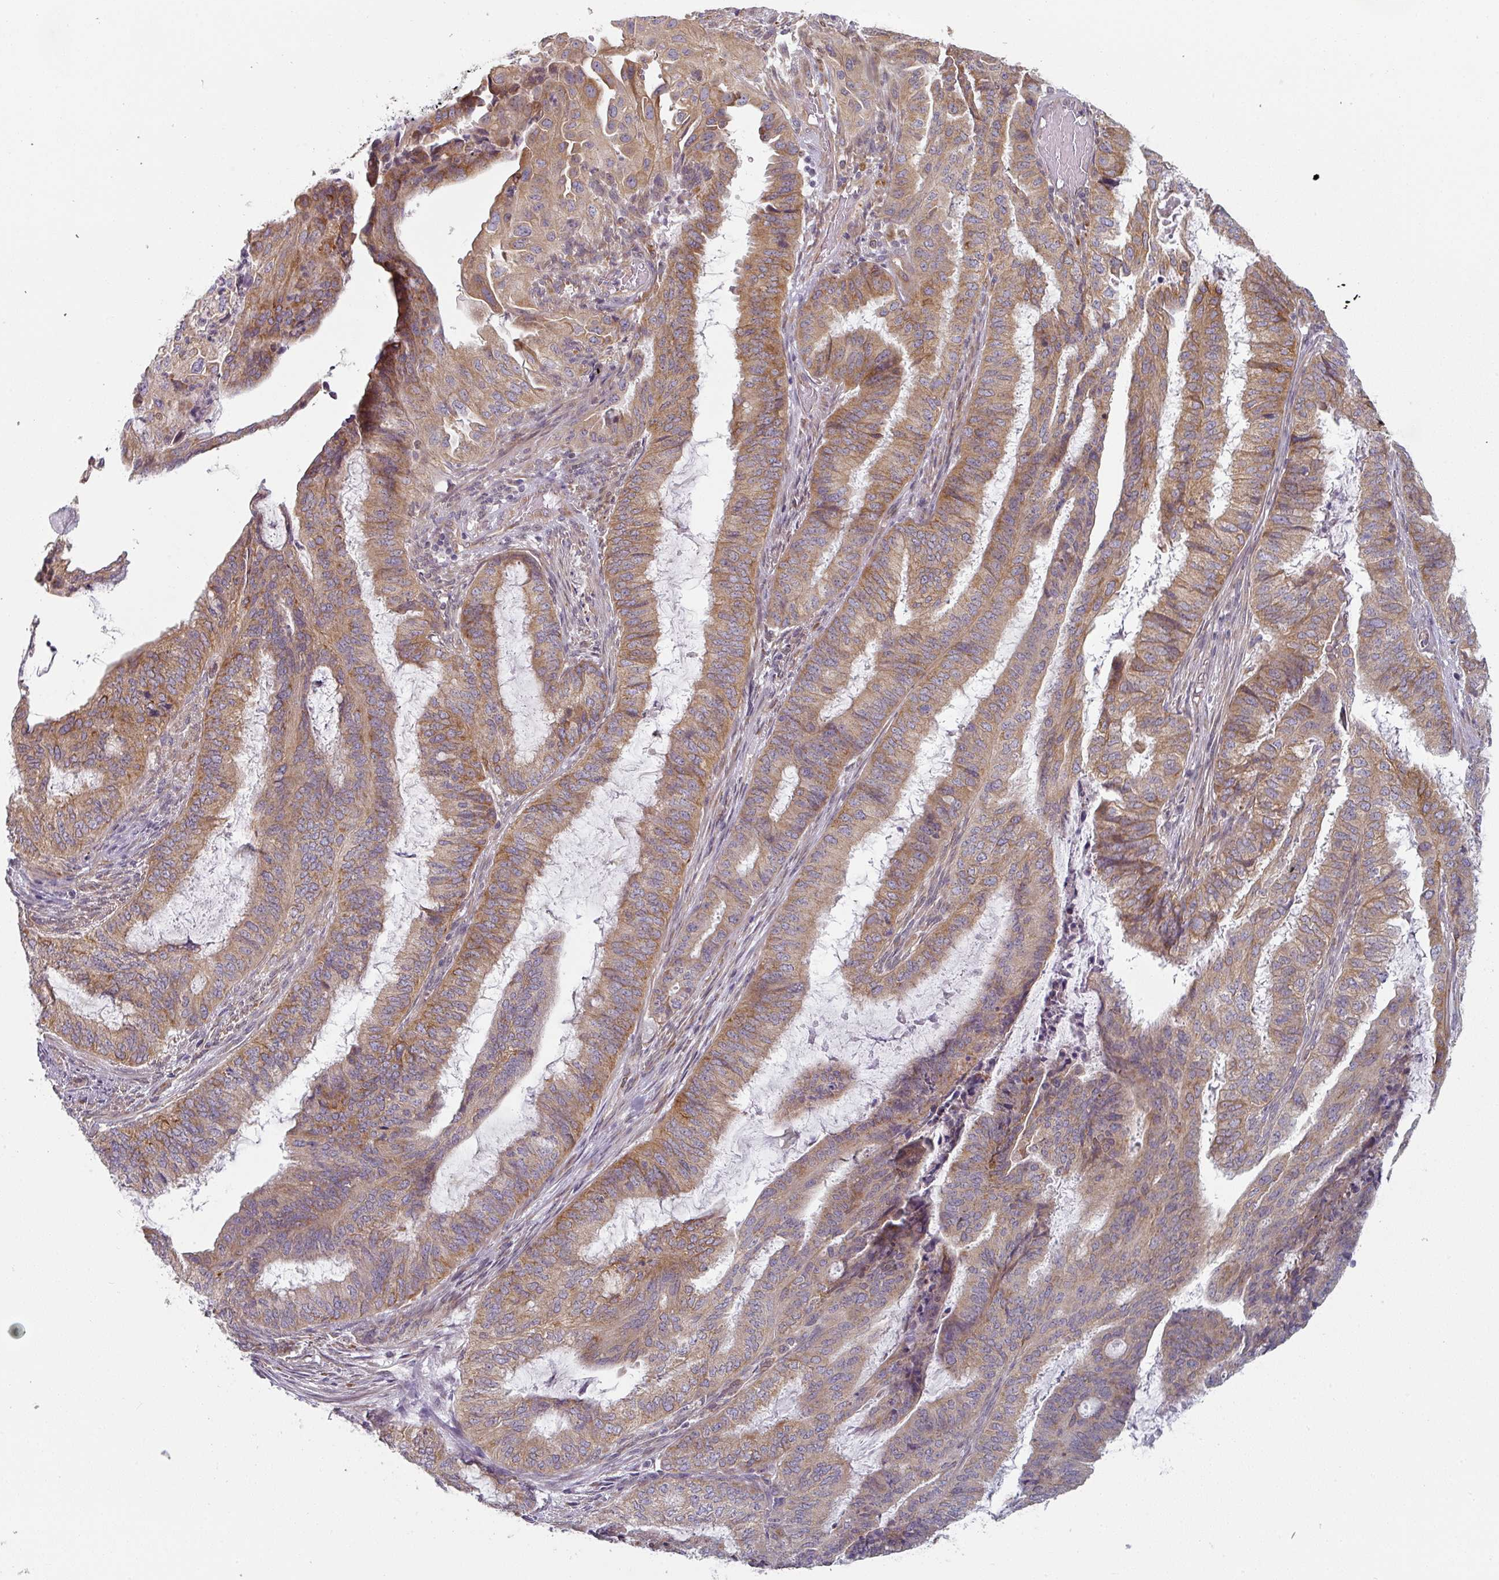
{"staining": {"intensity": "moderate", "quantity": ">75%", "location": "cytoplasmic/membranous"}, "tissue": "endometrial cancer", "cell_type": "Tumor cells", "image_type": "cancer", "snomed": [{"axis": "morphology", "description": "Adenocarcinoma, NOS"}, {"axis": "topography", "description": "Endometrium"}], "caption": "Immunohistochemical staining of endometrial adenocarcinoma shows moderate cytoplasmic/membranous protein expression in approximately >75% of tumor cells.", "gene": "TAPT1", "patient": {"sex": "female", "age": 51}}